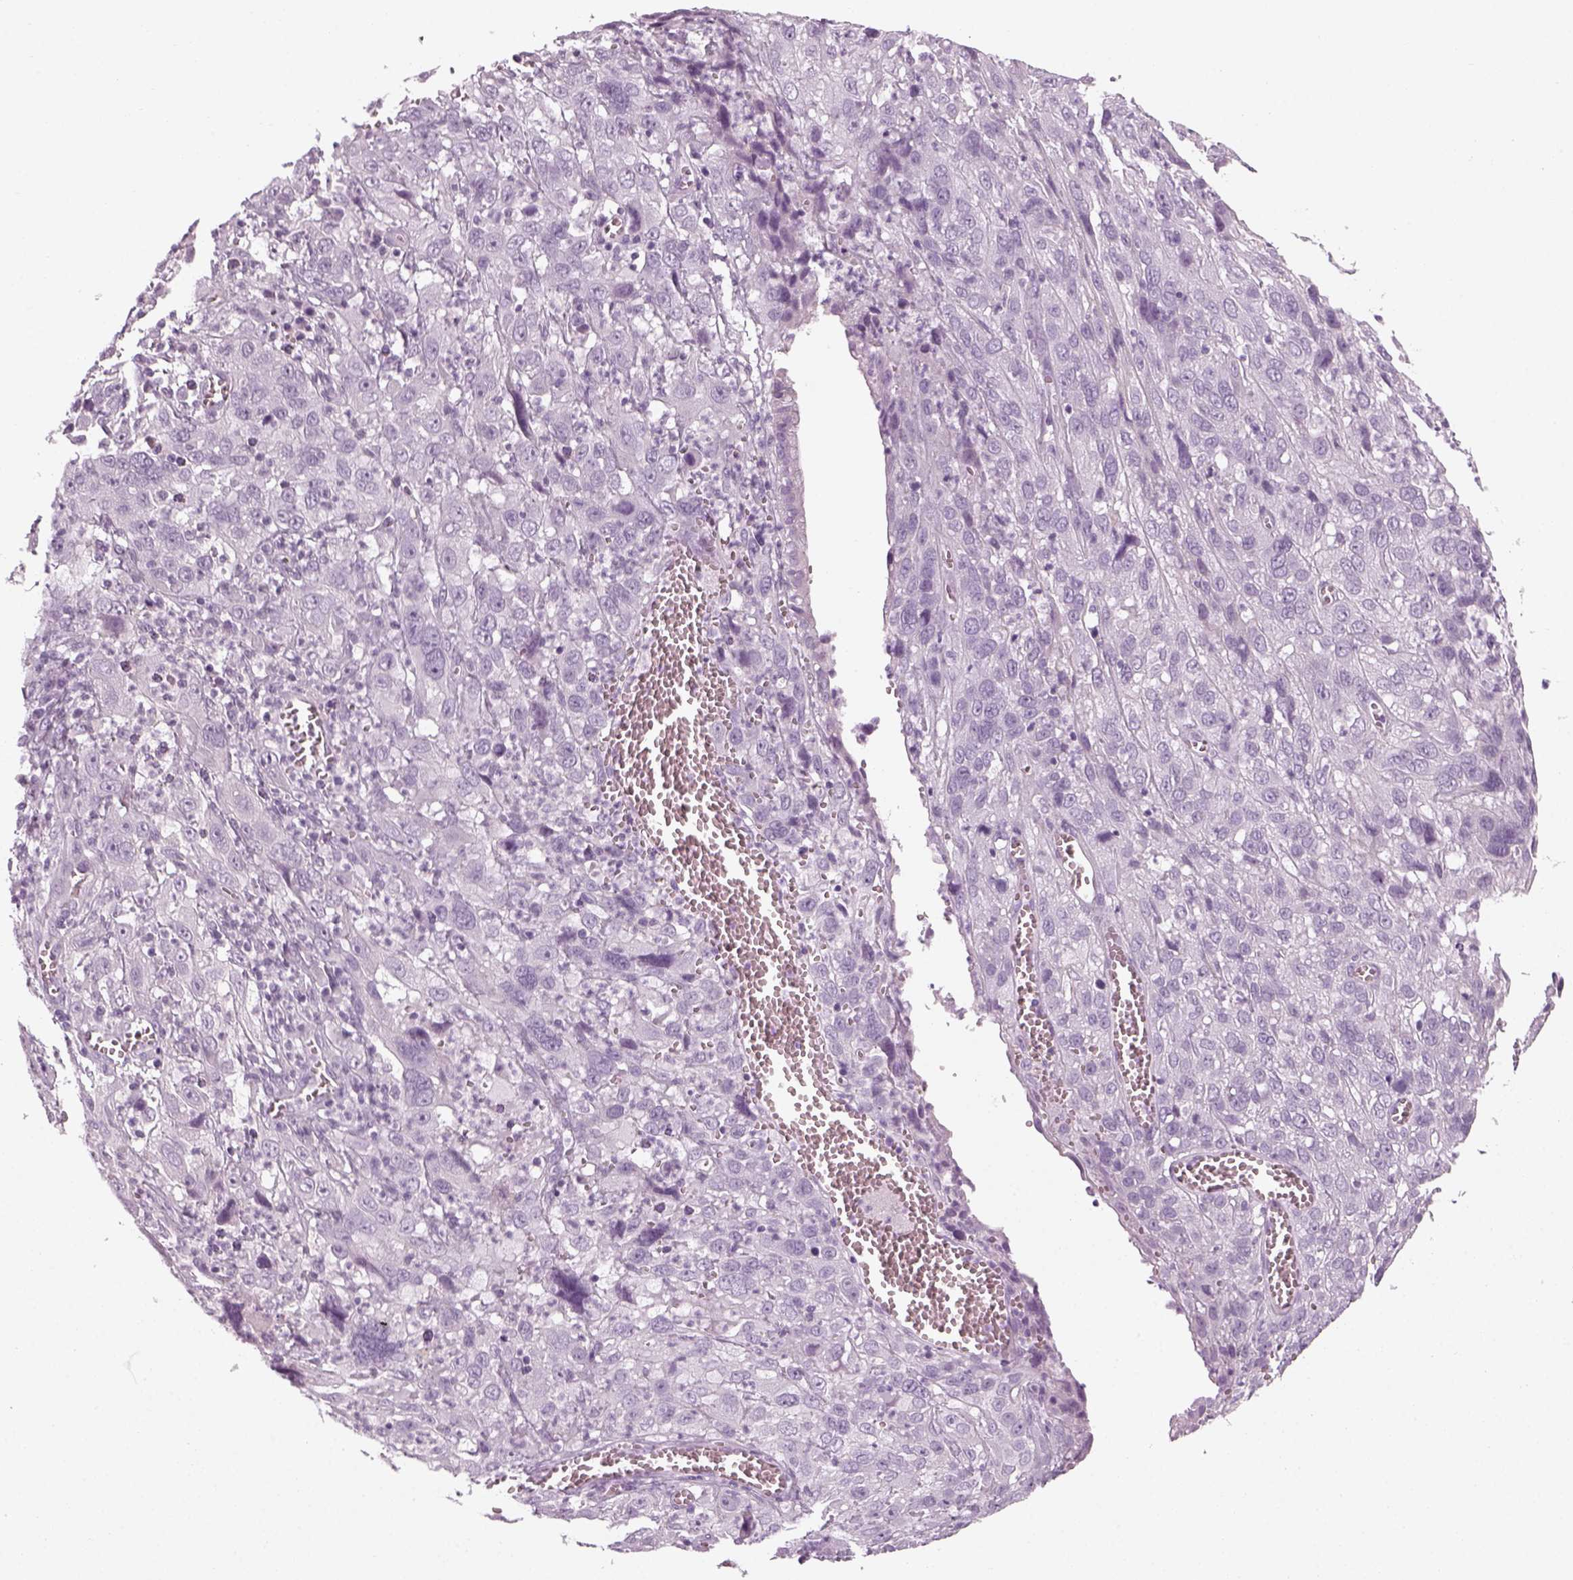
{"staining": {"intensity": "negative", "quantity": "none", "location": "none"}, "tissue": "cervical cancer", "cell_type": "Tumor cells", "image_type": "cancer", "snomed": [{"axis": "morphology", "description": "Squamous cell carcinoma, NOS"}, {"axis": "topography", "description": "Cervix"}], "caption": "IHC of human squamous cell carcinoma (cervical) displays no positivity in tumor cells.", "gene": "GAS2L2", "patient": {"sex": "female", "age": 32}}